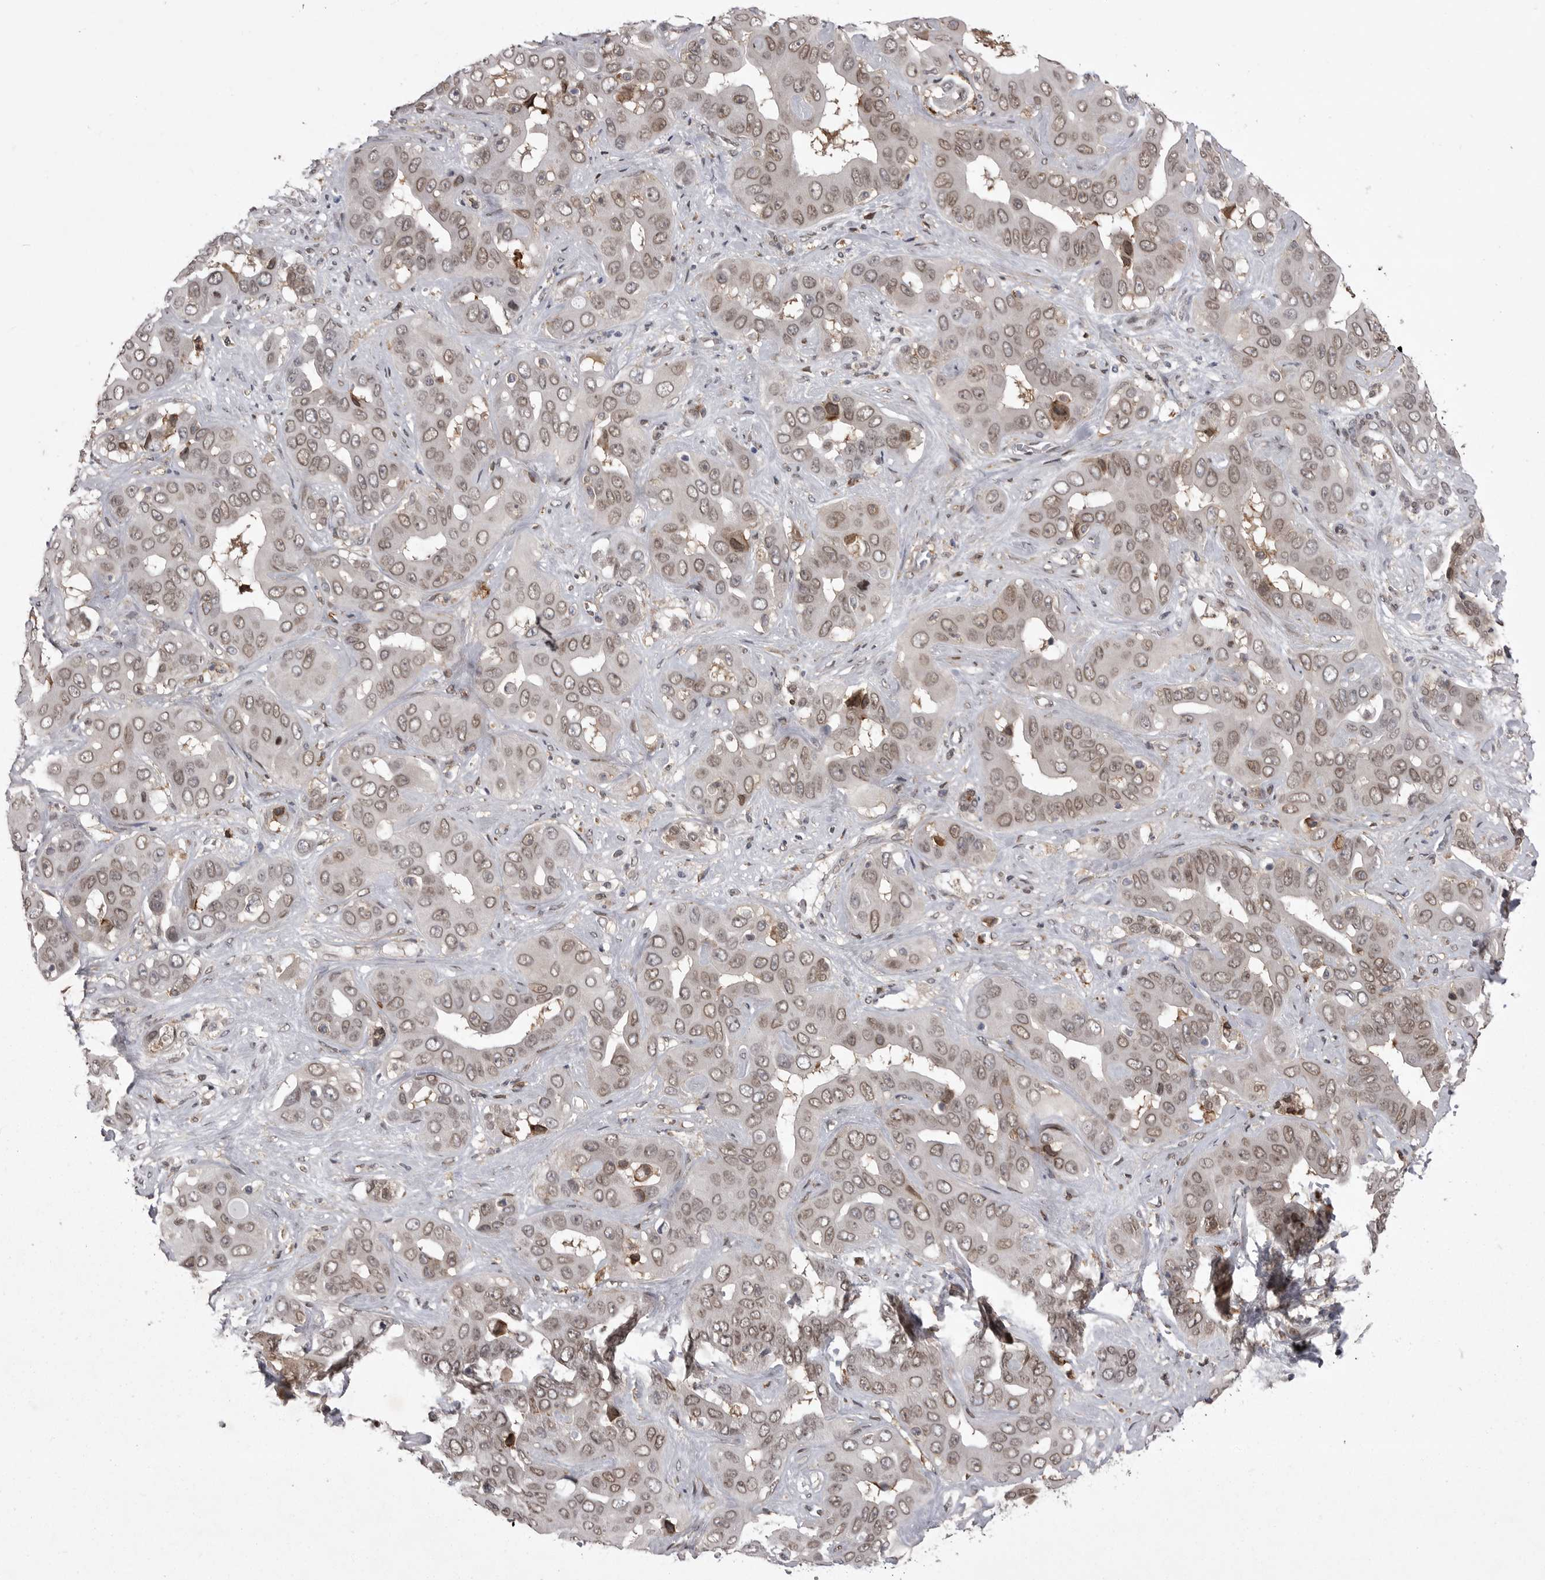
{"staining": {"intensity": "weak", "quantity": ">75%", "location": "nuclear"}, "tissue": "liver cancer", "cell_type": "Tumor cells", "image_type": "cancer", "snomed": [{"axis": "morphology", "description": "Cholangiocarcinoma"}, {"axis": "topography", "description": "Liver"}], "caption": "A brown stain highlights weak nuclear expression of a protein in liver cancer (cholangiocarcinoma) tumor cells.", "gene": "ABL1", "patient": {"sex": "female", "age": 52}}